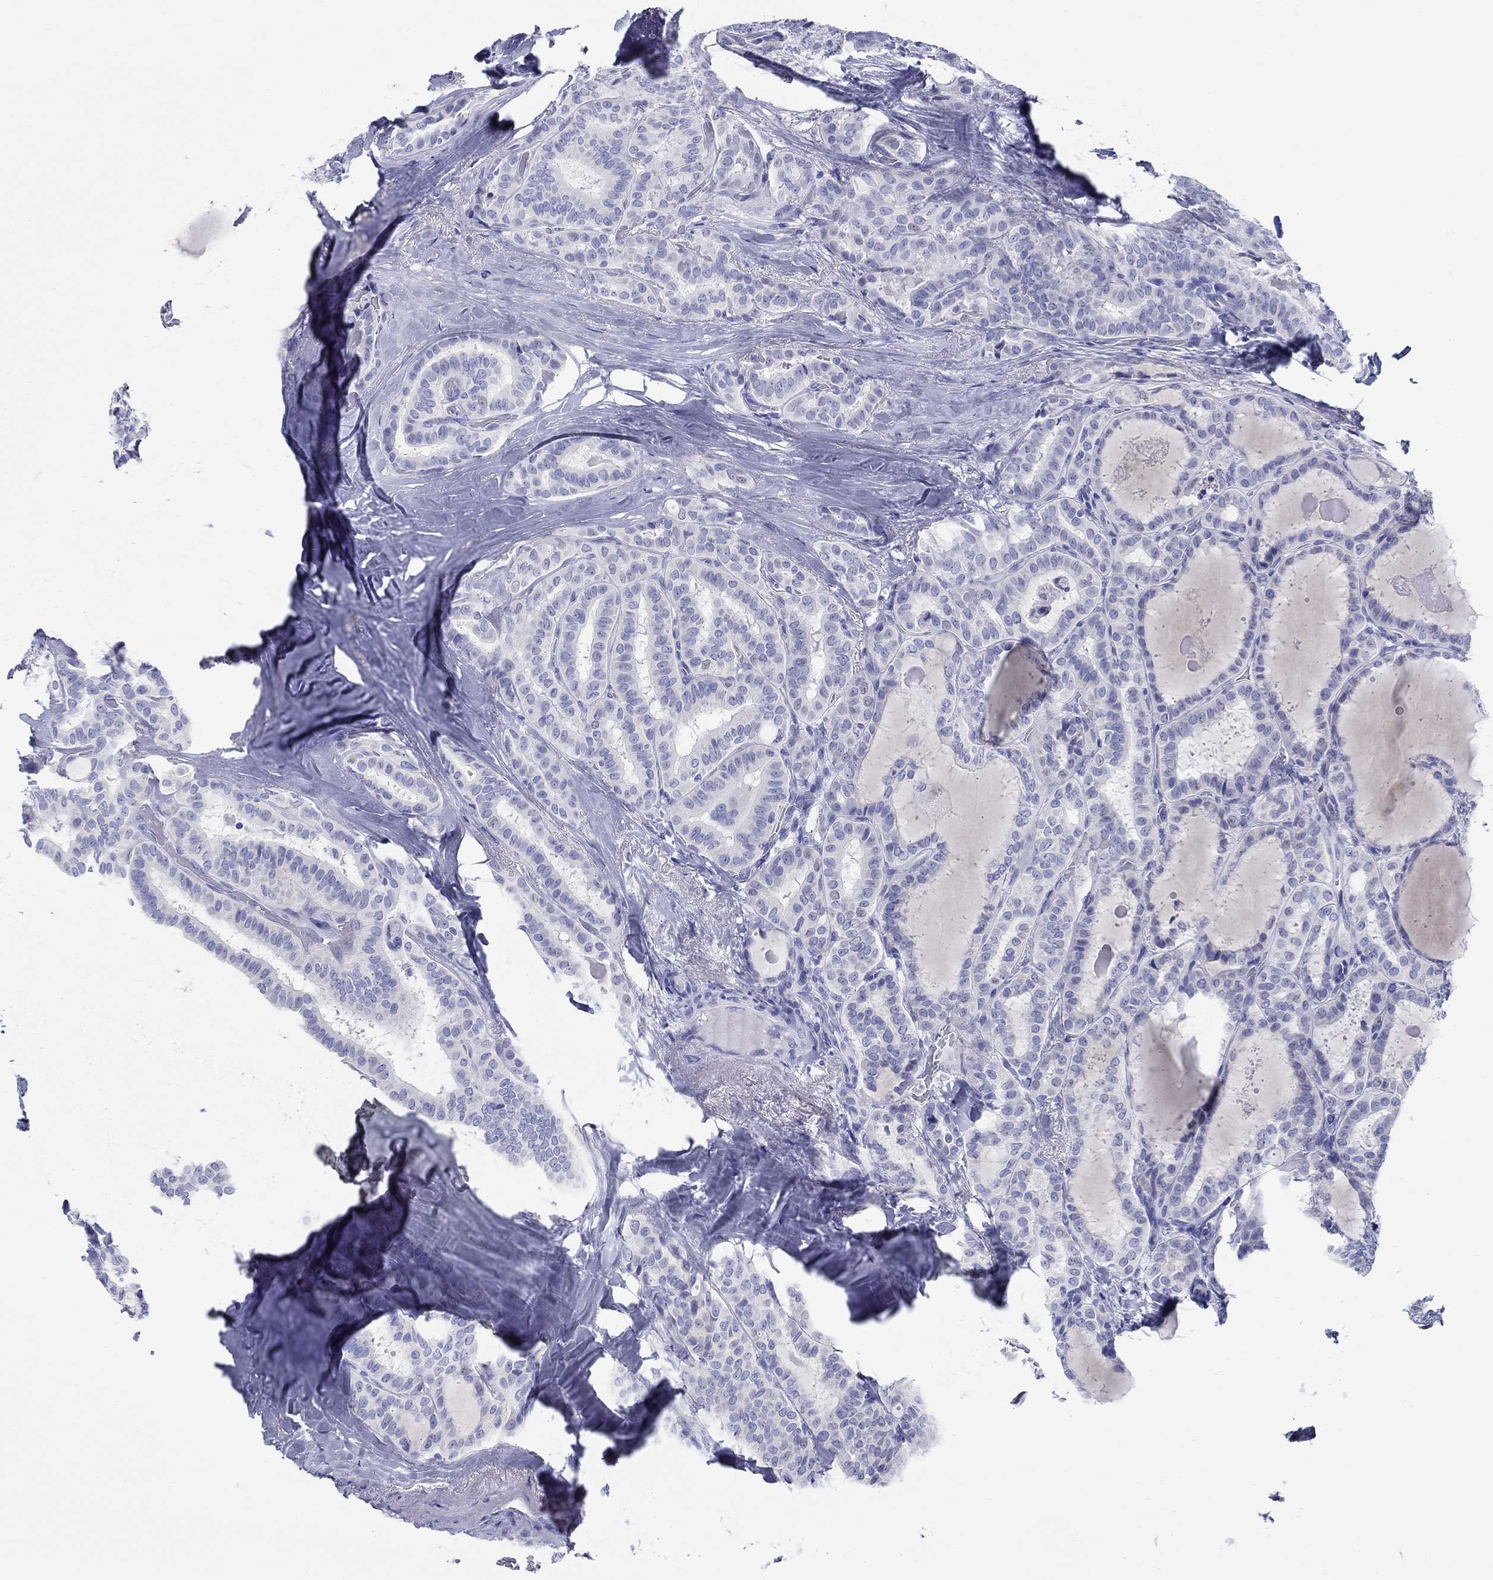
{"staining": {"intensity": "negative", "quantity": "none", "location": "none"}, "tissue": "thyroid cancer", "cell_type": "Tumor cells", "image_type": "cancer", "snomed": [{"axis": "morphology", "description": "Papillary adenocarcinoma, NOS"}, {"axis": "topography", "description": "Thyroid gland"}], "caption": "The histopathology image demonstrates no significant expression in tumor cells of papillary adenocarcinoma (thyroid). (Immunohistochemistry, brightfield microscopy, high magnification).", "gene": "LAMP5", "patient": {"sex": "female", "age": 39}}